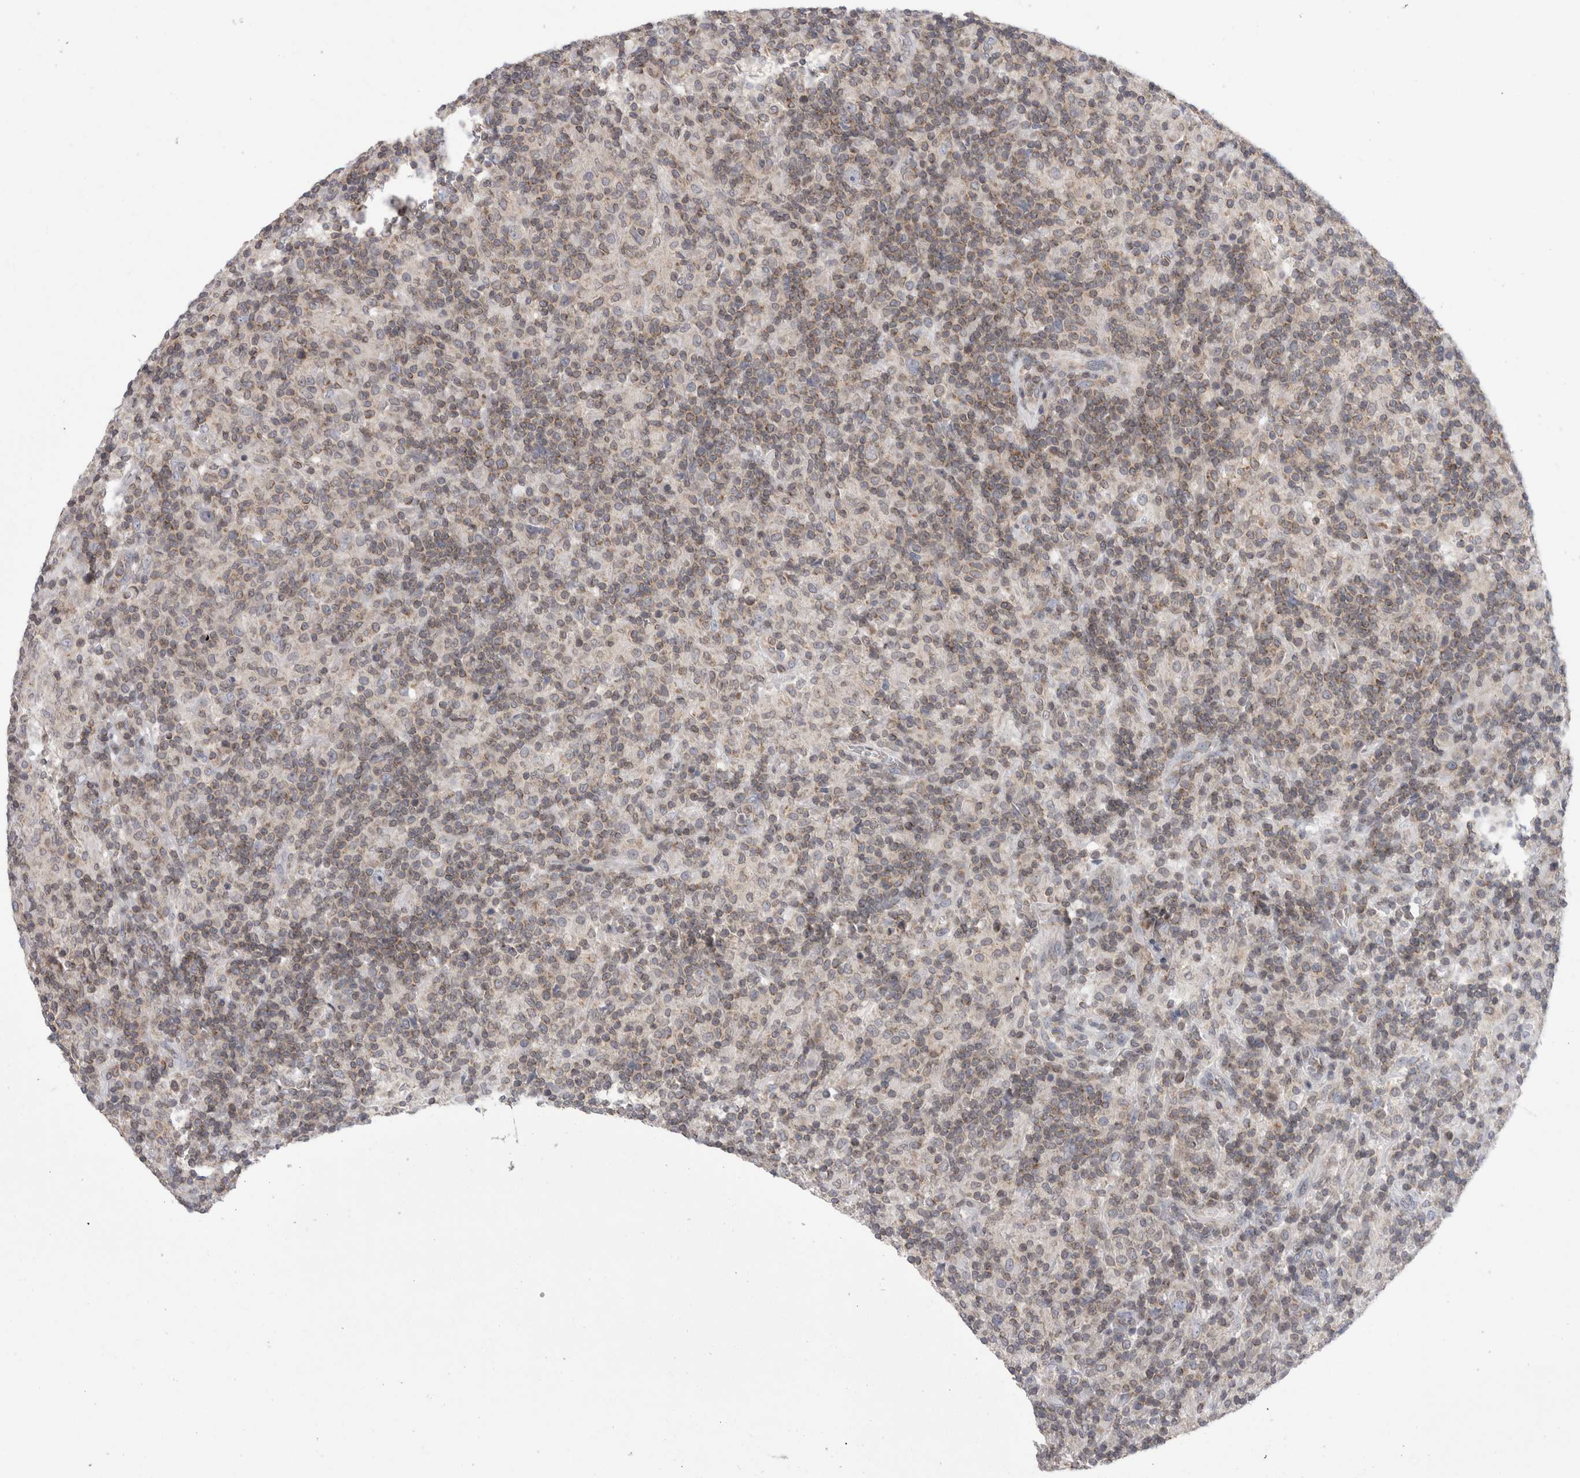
{"staining": {"intensity": "negative", "quantity": "none", "location": "none"}, "tissue": "lymphoma", "cell_type": "Tumor cells", "image_type": "cancer", "snomed": [{"axis": "morphology", "description": "Hodgkin's disease, NOS"}, {"axis": "topography", "description": "Lymph node"}], "caption": "Lymphoma was stained to show a protein in brown. There is no significant expression in tumor cells.", "gene": "DARS2", "patient": {"sex": "male", "age": 70}}